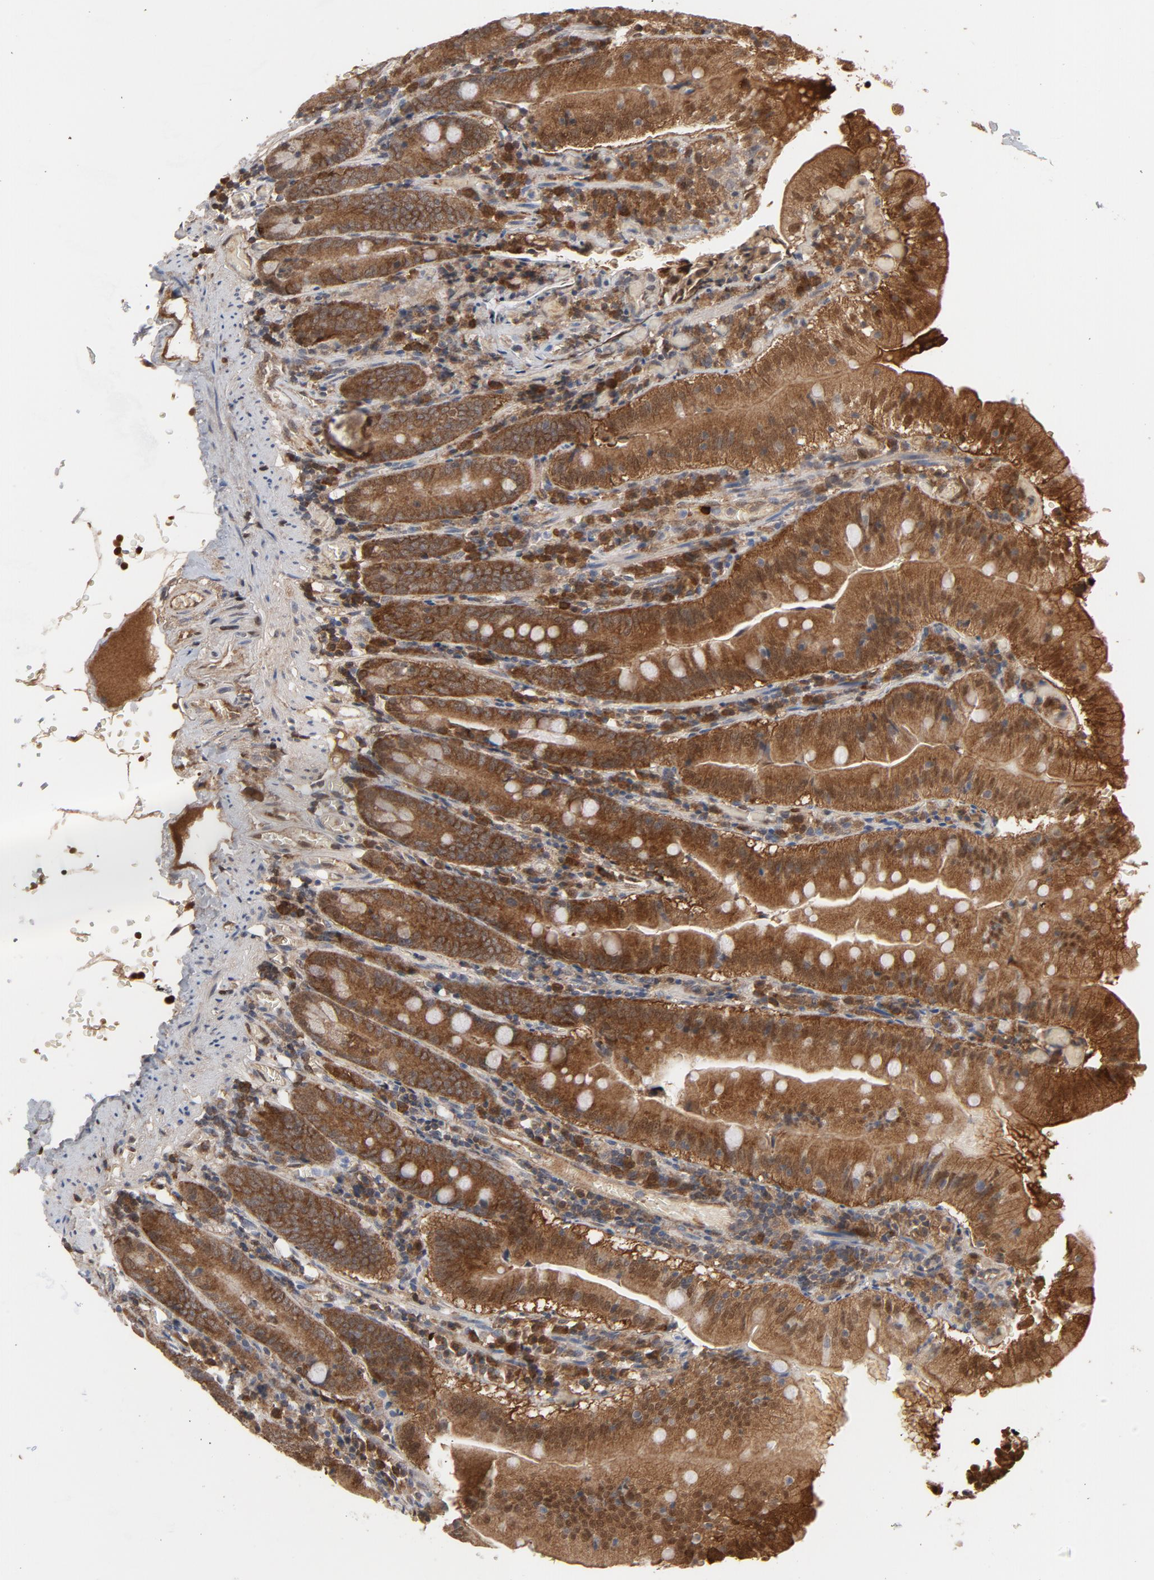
{"staining": {"intensity": "moderate", "quantity": ">75%", "location": "cytoplasmic/membranous,nuclear"}, "tissue": "small intestine", "cell_type": "Glandular cells", "image_type": "normal", "snomed": [{"axis": "morphology", "description": "Normal tissue, NOS"}, {"axis": "topography", "description": "Small intestine"}], "caption": "A histopathology image of small intestine stained for a protein reveals moderate cytoplasmic/membranous,nuclear brown staining in glandular cells.", "gene": "PRDX1", "patient": {"sex": "male", "age": 71}}